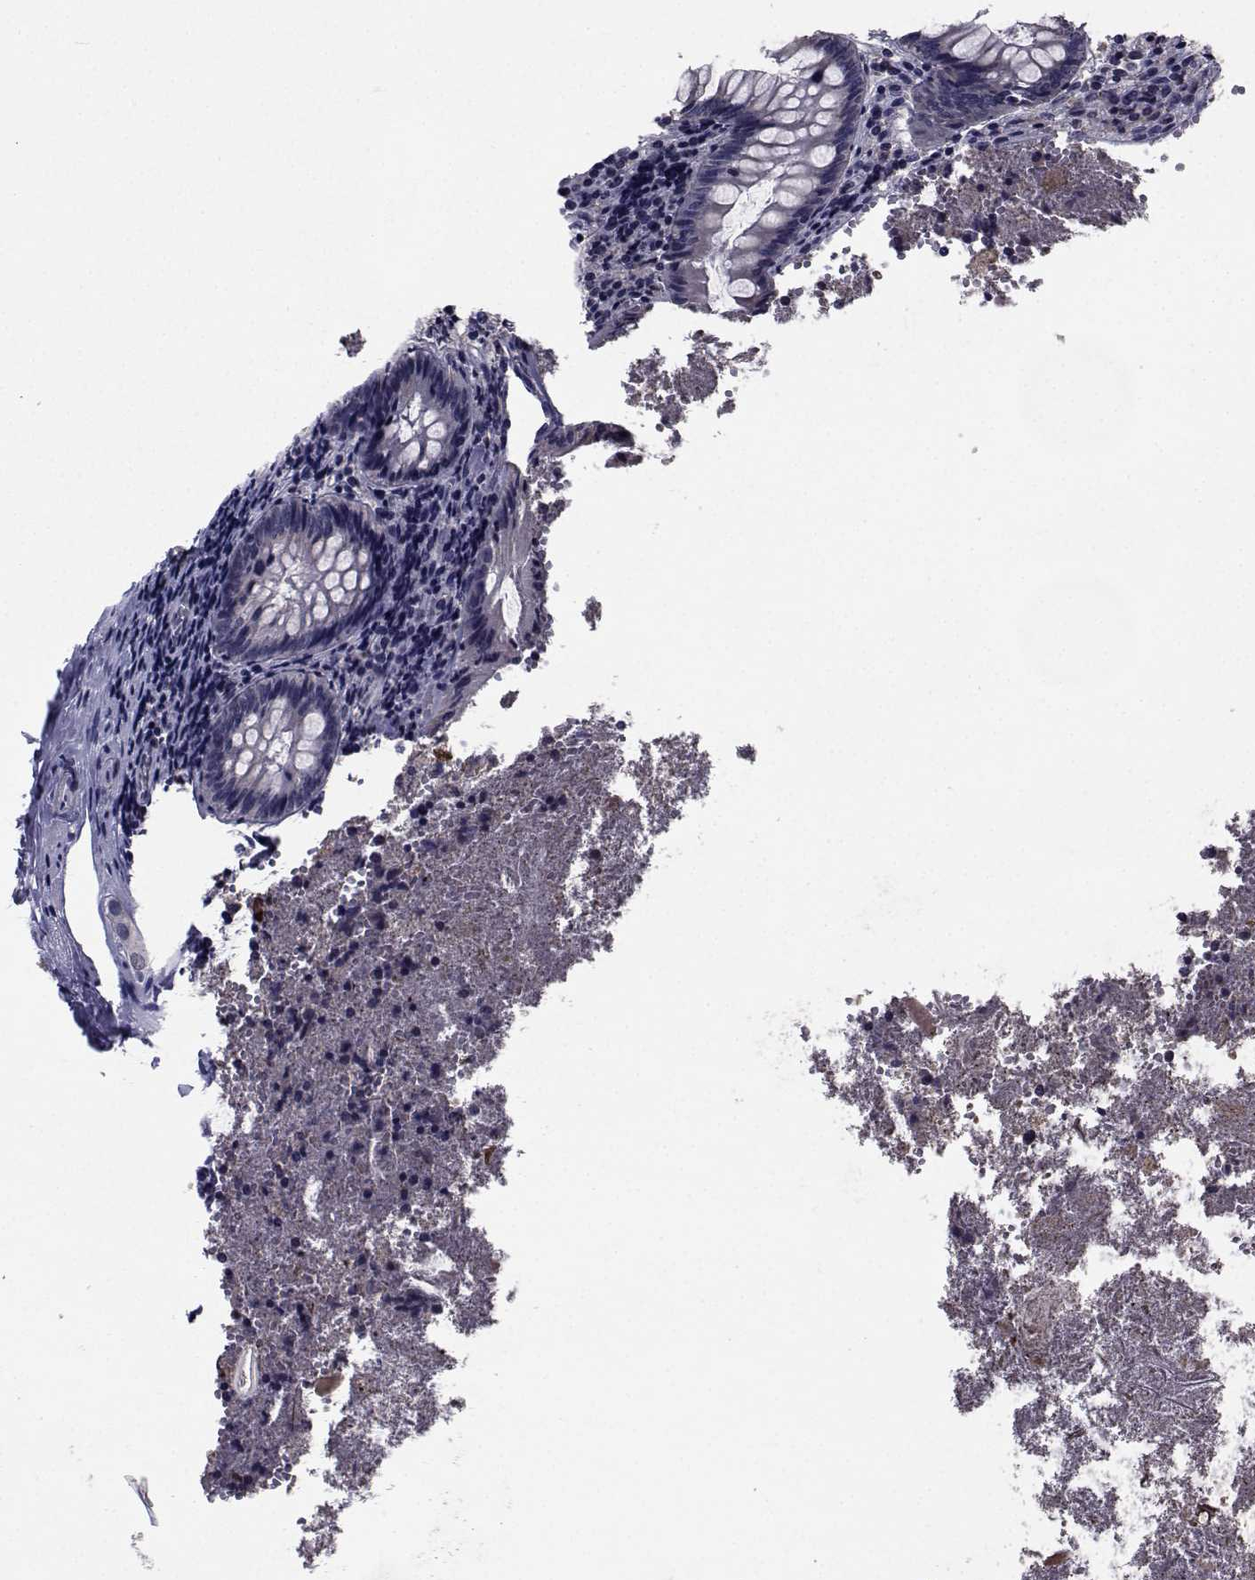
{"staining": {"intensity": "weak", "quantity": ">75%", "location": "cytoplasmic/membranous"}, "tissue": "appendix", "cell_type": "Glandular cells", "image_type": "normal", "snomed": [{"axis": "morphology", "description": "Normal tissue, NOS"}, {"axis": "topography", "description": "Appendix"}], "caption": "About >75% of glandular cells in normal human appendix reveal weak cytoplasmic/membranous protein positivity as visualized by brown immunohistochemical staining.", "gene": "CYP2S1", "patient": {"sex": "female", "age": 23}}